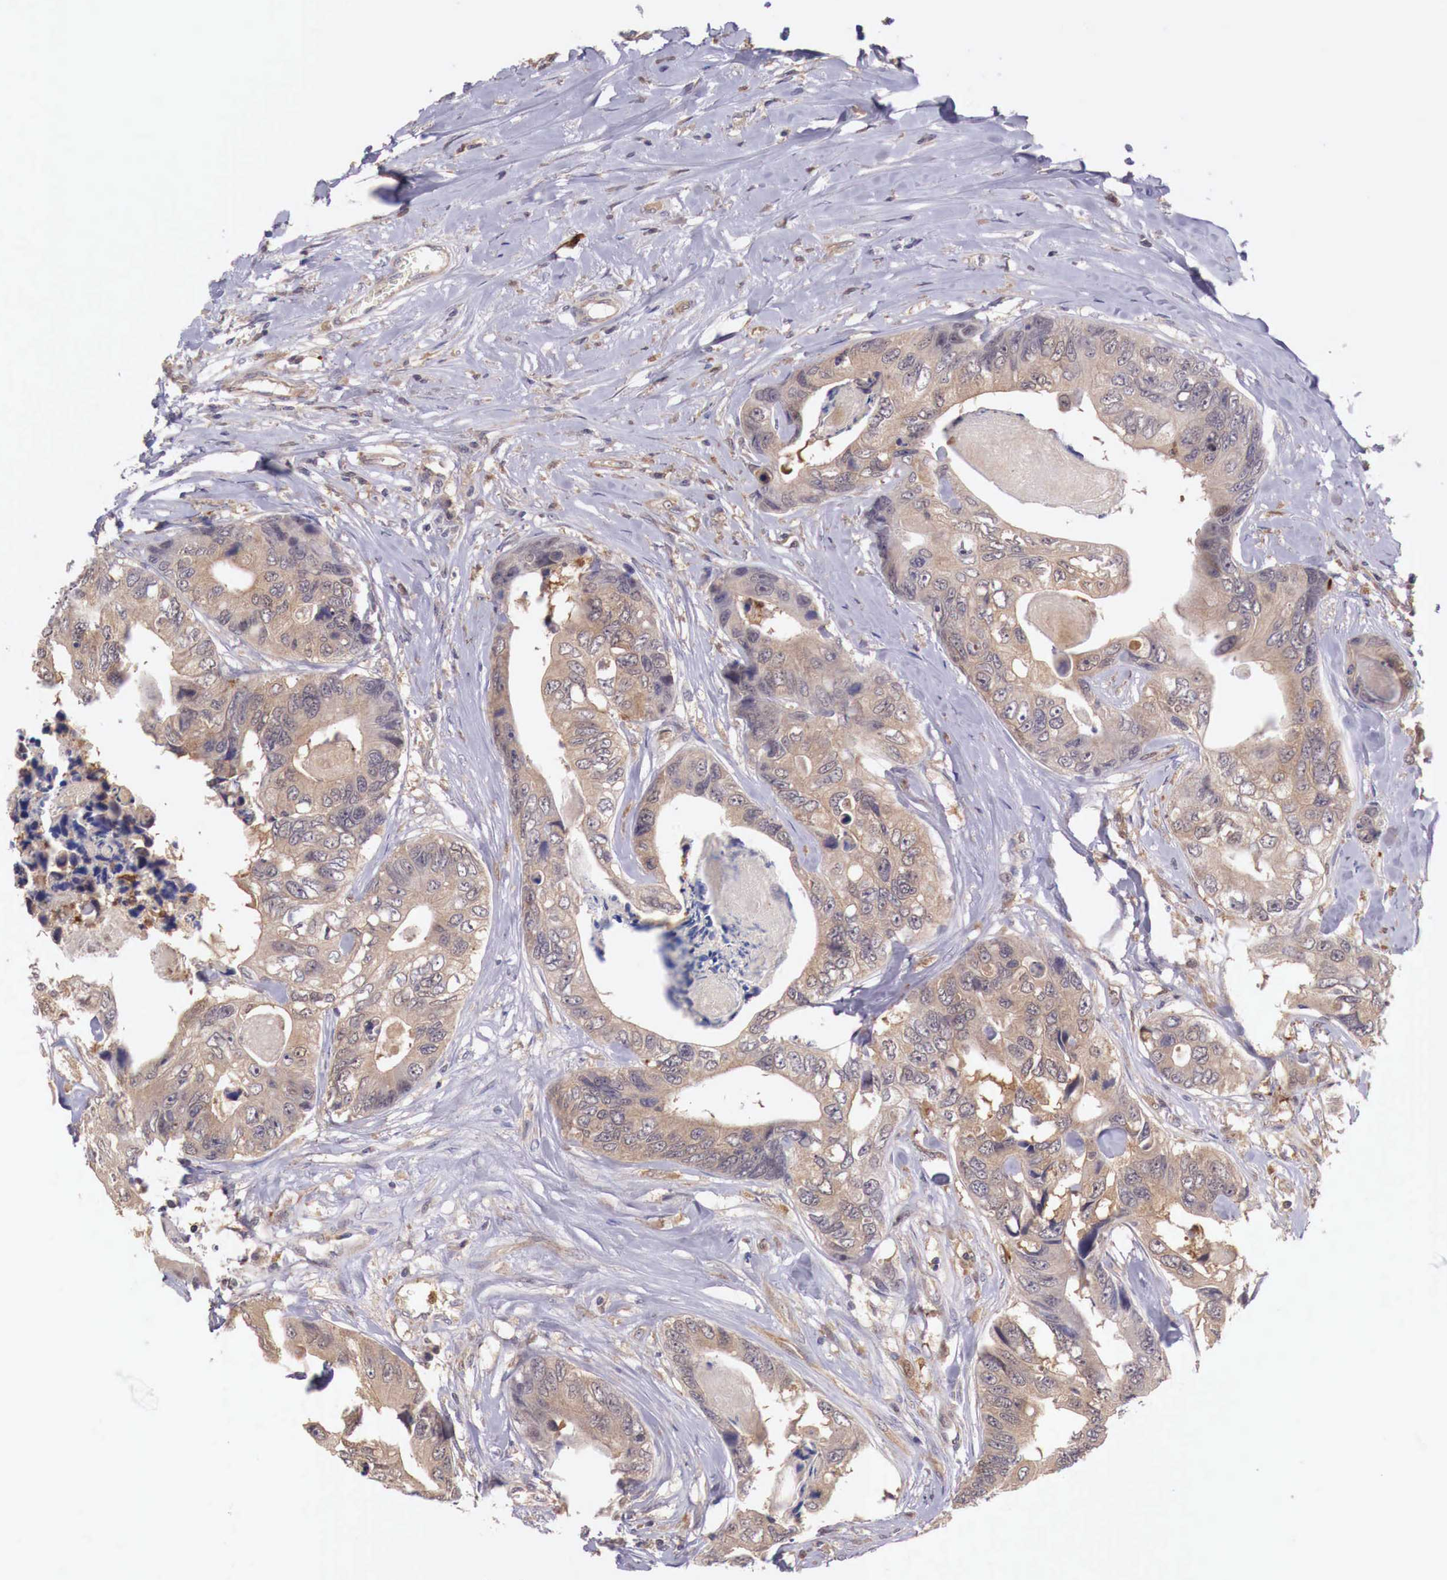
{"staining": {"intensity": "weak", "quantity": ">75%", "location": "cytoplasmic/membranous"}, "tissue": "colorectal cancer", "cell_type": "Tumor cells", "image_type": "cancer", "snomed": [{"axis": "morphology", "description": "Adenocarcinoma, NOS"}, {"axis": "topography", "description": "Colon"}], "caption": "This is an image of immunohistochemistry staining of colorectal cancer, which shows weak expression in the cytoplasmic/membranous of tumor cells.", "gene": "GAB2", "patient": {"sex": "female", "age": 86}}